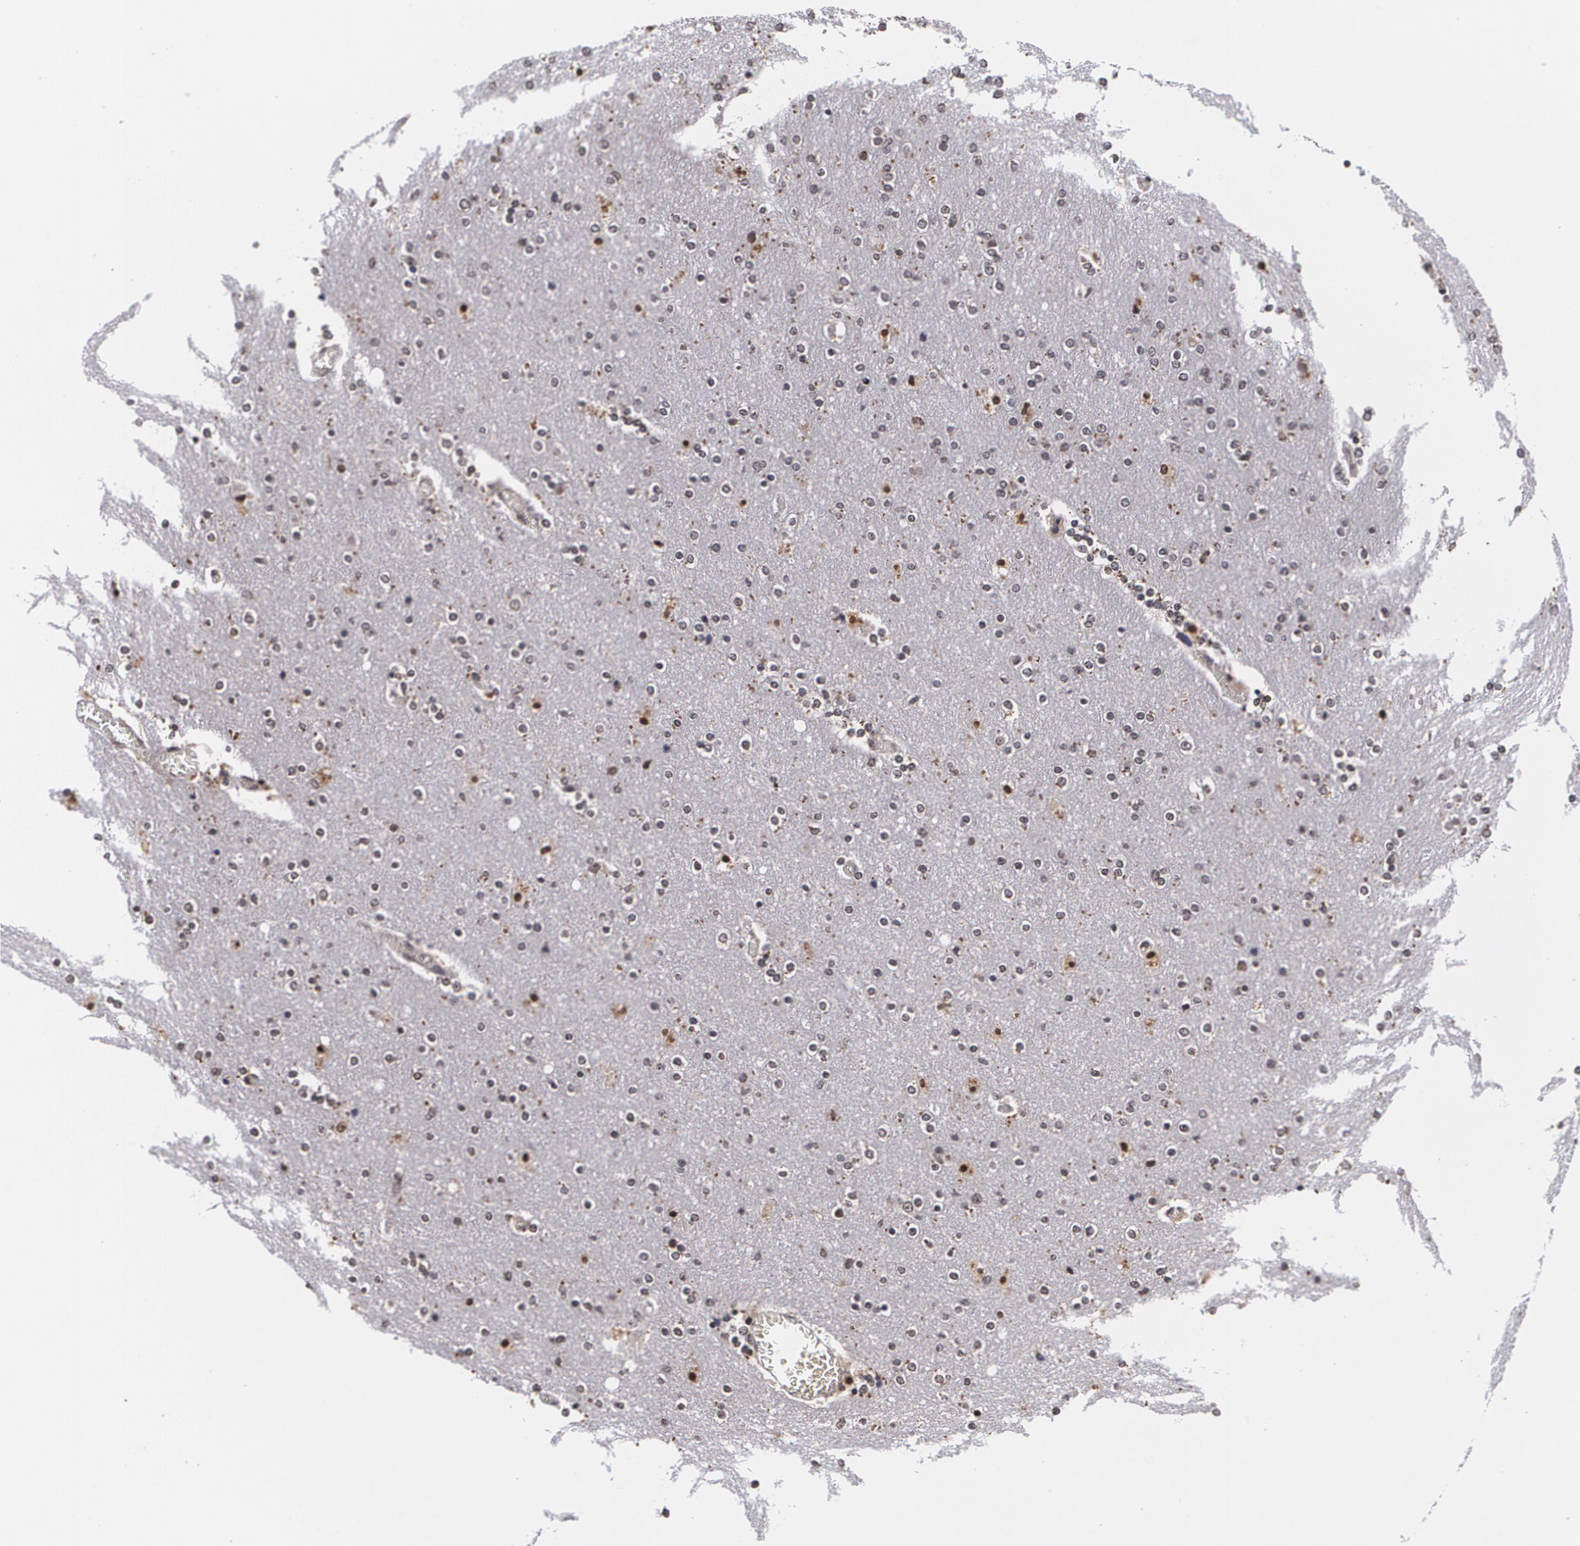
{"staining": {"intensity": "weak", "quantity": "25%-75%", "location": "cytoplasmic/membranous"}, "tissue": "cerebral cortex", "cell_type": "Endothelial cells", "image_type": "normal", "snomed": [{"axis": "morphology", "description": "Normal tissue, NOS"}, {"axis": "topography", "description": "Cerebral cortex"}], "caption": "A high-resolution photomicrograph shows immunohistochemistry (IHC) staining of normal cerebral cortex, which exhibits weak cytoplasmic/membranous positivity in approximately 25%-75% of endothelial cells. The protein is stained brown, and the nuclei are stained in blue (DAB IHC with brightfield microscopy, high magnification).", "gene": "MVP", "patient": {"sex": "female", "age": 54}}